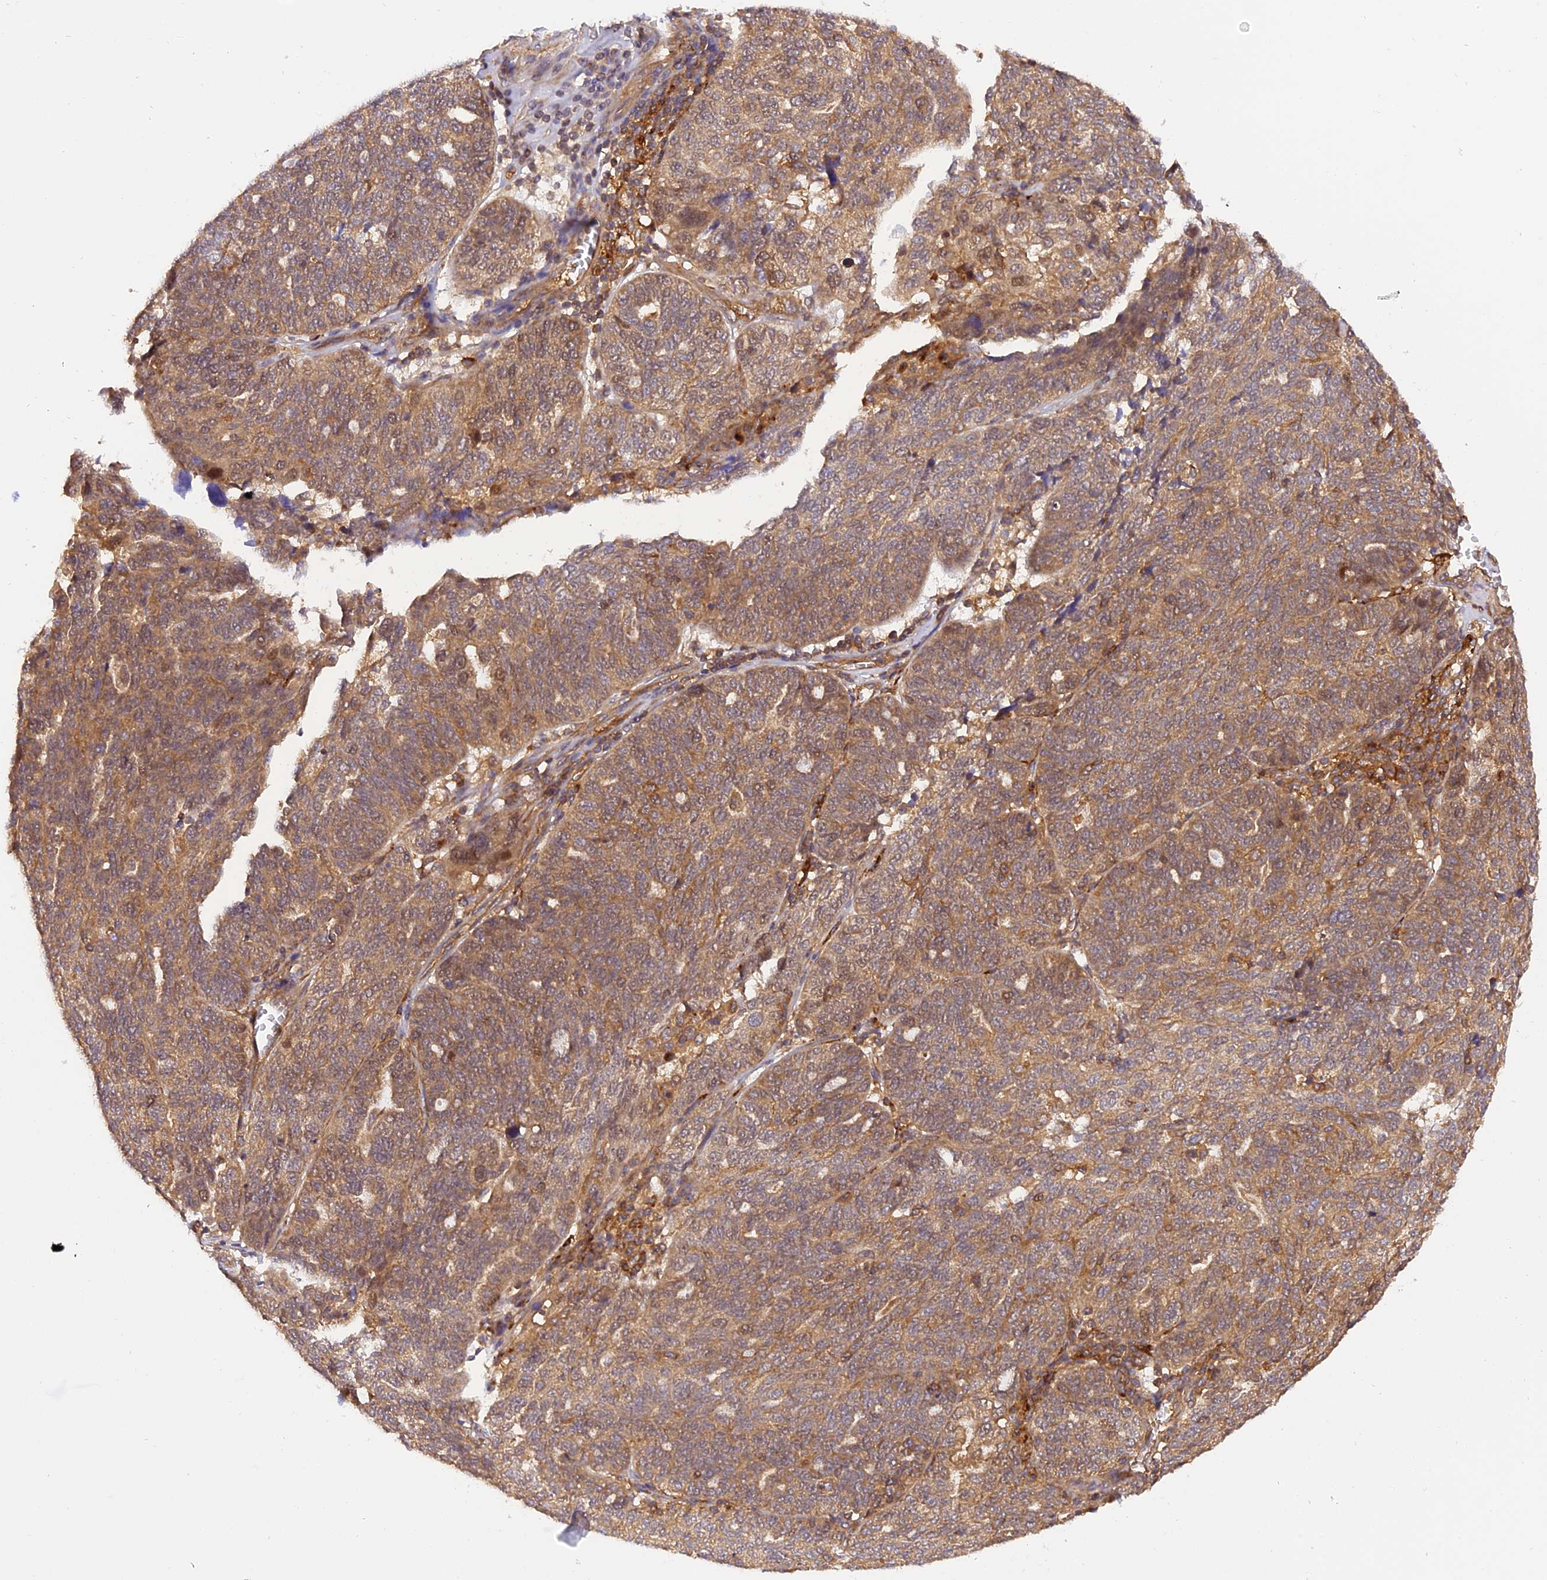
{"staining": {"intensity": "moderate", "quantity": ">75%", "location": "cytoplasmic/membranous"}, "tissue": "ovarian cancer", "cell_type": "Tumor cells", "image_type": "cancer", "snomed": [{"axis": "morphology", "description": "Cystadenocarcinoma, serous, NOS"}, {"axis": "topography", "description": "Ovary"}], "caption": "The image exhibits a brown stain indicating the presence of a protein in the cytoplasmic/membranous of tumor cells in ovarian cancer (serous cystadenocarcinoma).", "gene": "C5orf22", "patient": {"sex": "female", "age": 59}}